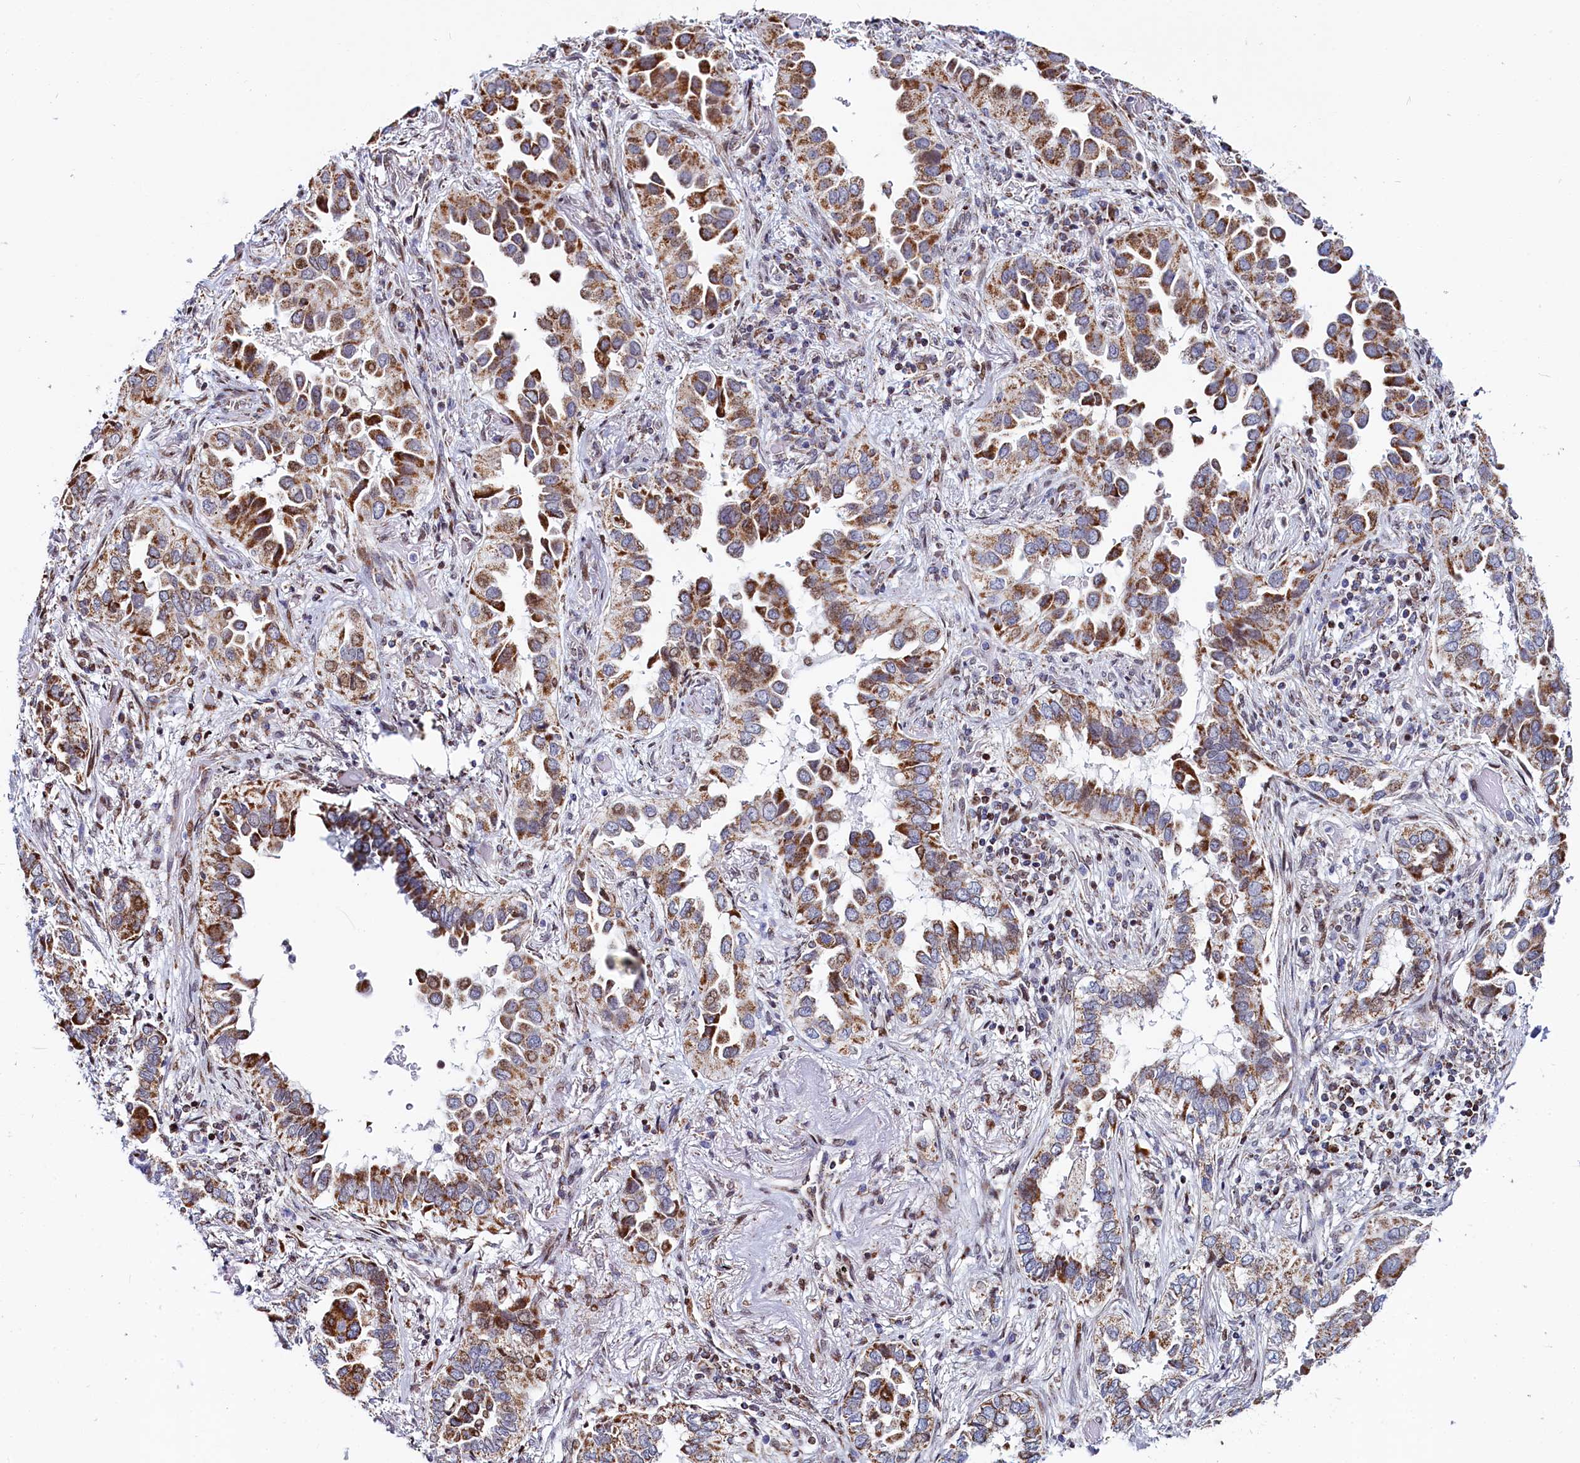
{"staining": {"intensity": "moderate", "quantity": ">75%", "location": "cytoplasmic/membranous"}, "tissue": "lung cancer", "cell_type": "Tumor cells", "image_type": "cancer", "snomed": [{"axis": "morphology", "description": "Adenocarcinoma, NOS"}, {"axis": "topography", "description": "Lung"}], "caption": "Moderate cytoplasmic/membranous protein positivity is present in about >75% of tumor cells in lung cancer (adenocarcinoma).", "gene": "HDGFL3", "patient": {"sex": "female", "age": 76}}